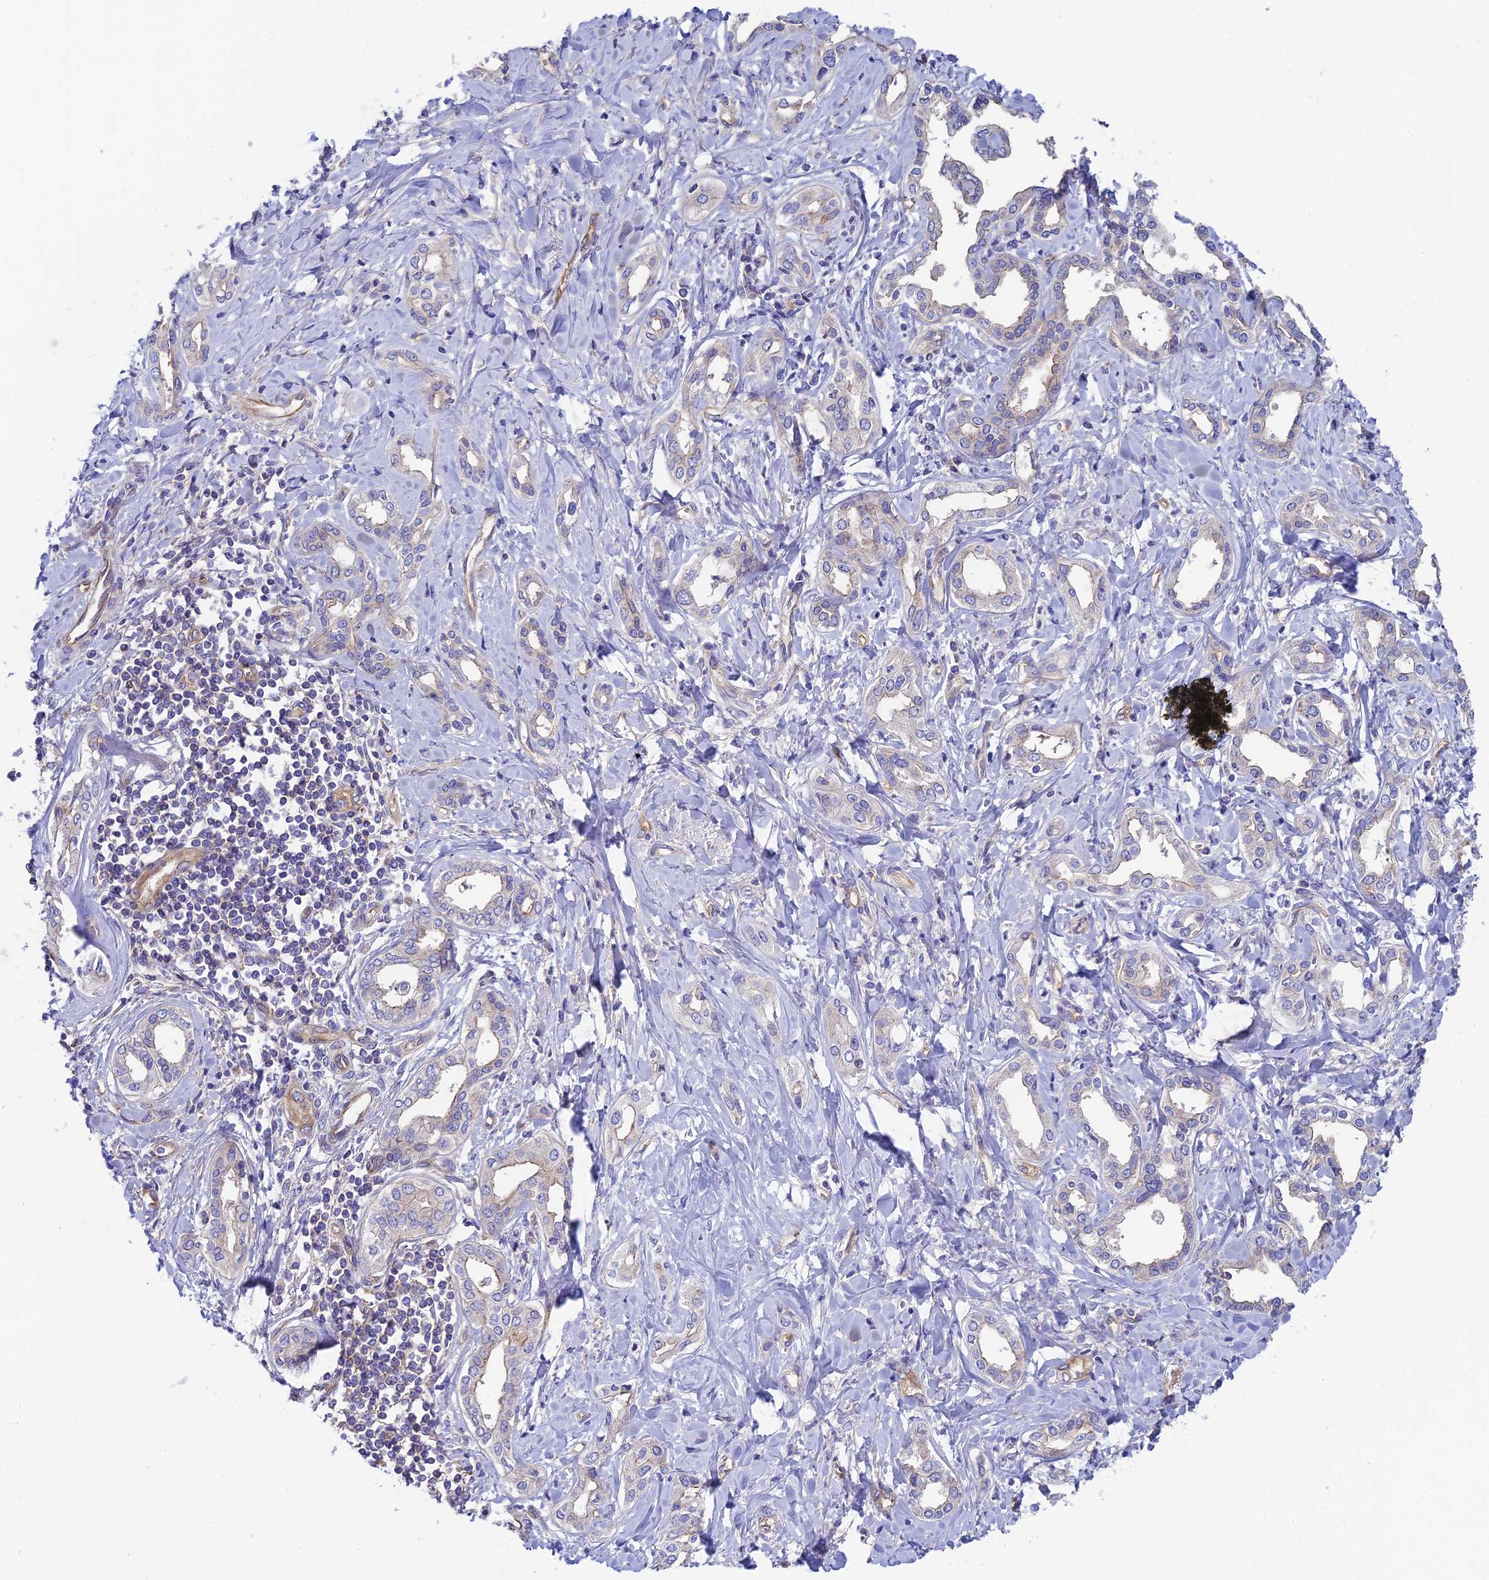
{"staining": {"intensity": "negative", "quantity": "none", "location": "none"}, "tissue": "liver cancer", "cell_type": "Tumor cells", "image_type": "cancer", "snomed": [{"axis": "morphology", "description": "Cholangiocarcinoma"}, {"axis": "topography", "description": "Liver"}], "caption": "A photomicrograph of liver cholangiocarcinoma stained for a protein exhibits no brown staining in tumor cells. (Immunohistochemistry, brightfield microscopy, high magnification).", "gene": "PPFIA3", "patient": {"sex": "female", "age": 77}}